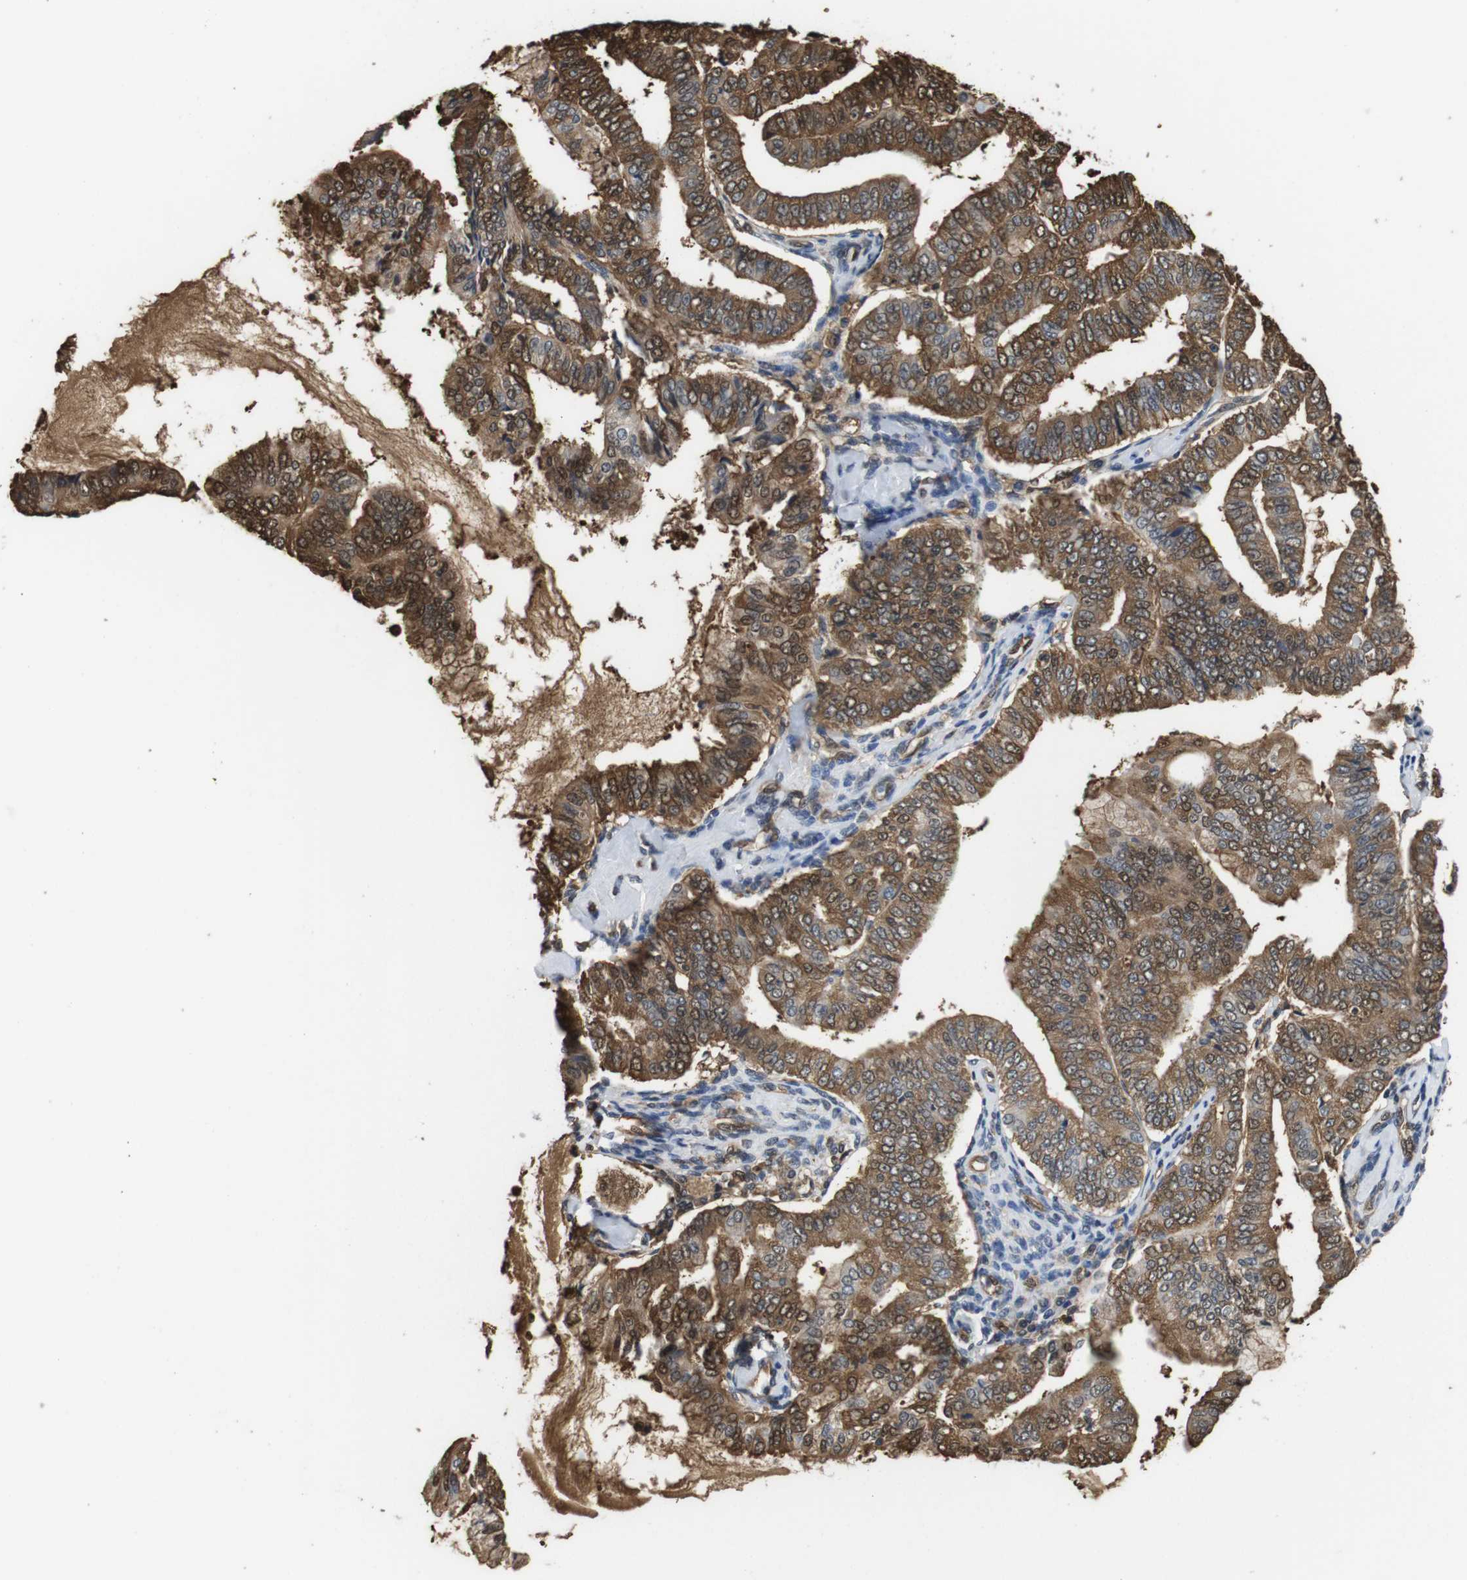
{"staining": {"intensity": "moderate", "quantity": ">75%", "location": "cytoplasmic/membranous,nuclear"}, "tissue": "endometrial cancer", "cell_type": "Tumor cells", "image_type": "cancer", "snomed": [{"axis": "morphology", "description": "Adenocarcinoma, NOS"}, {"axis": "topography", "description": "Endometrium"}], "caption": "Human endometrial cancer (adenocarcinoma) stained with a protein marker demonstrates moderate staining in tumor cells.", "gene": "LDHA", "patient": {"sex": "female", "age": 63}}